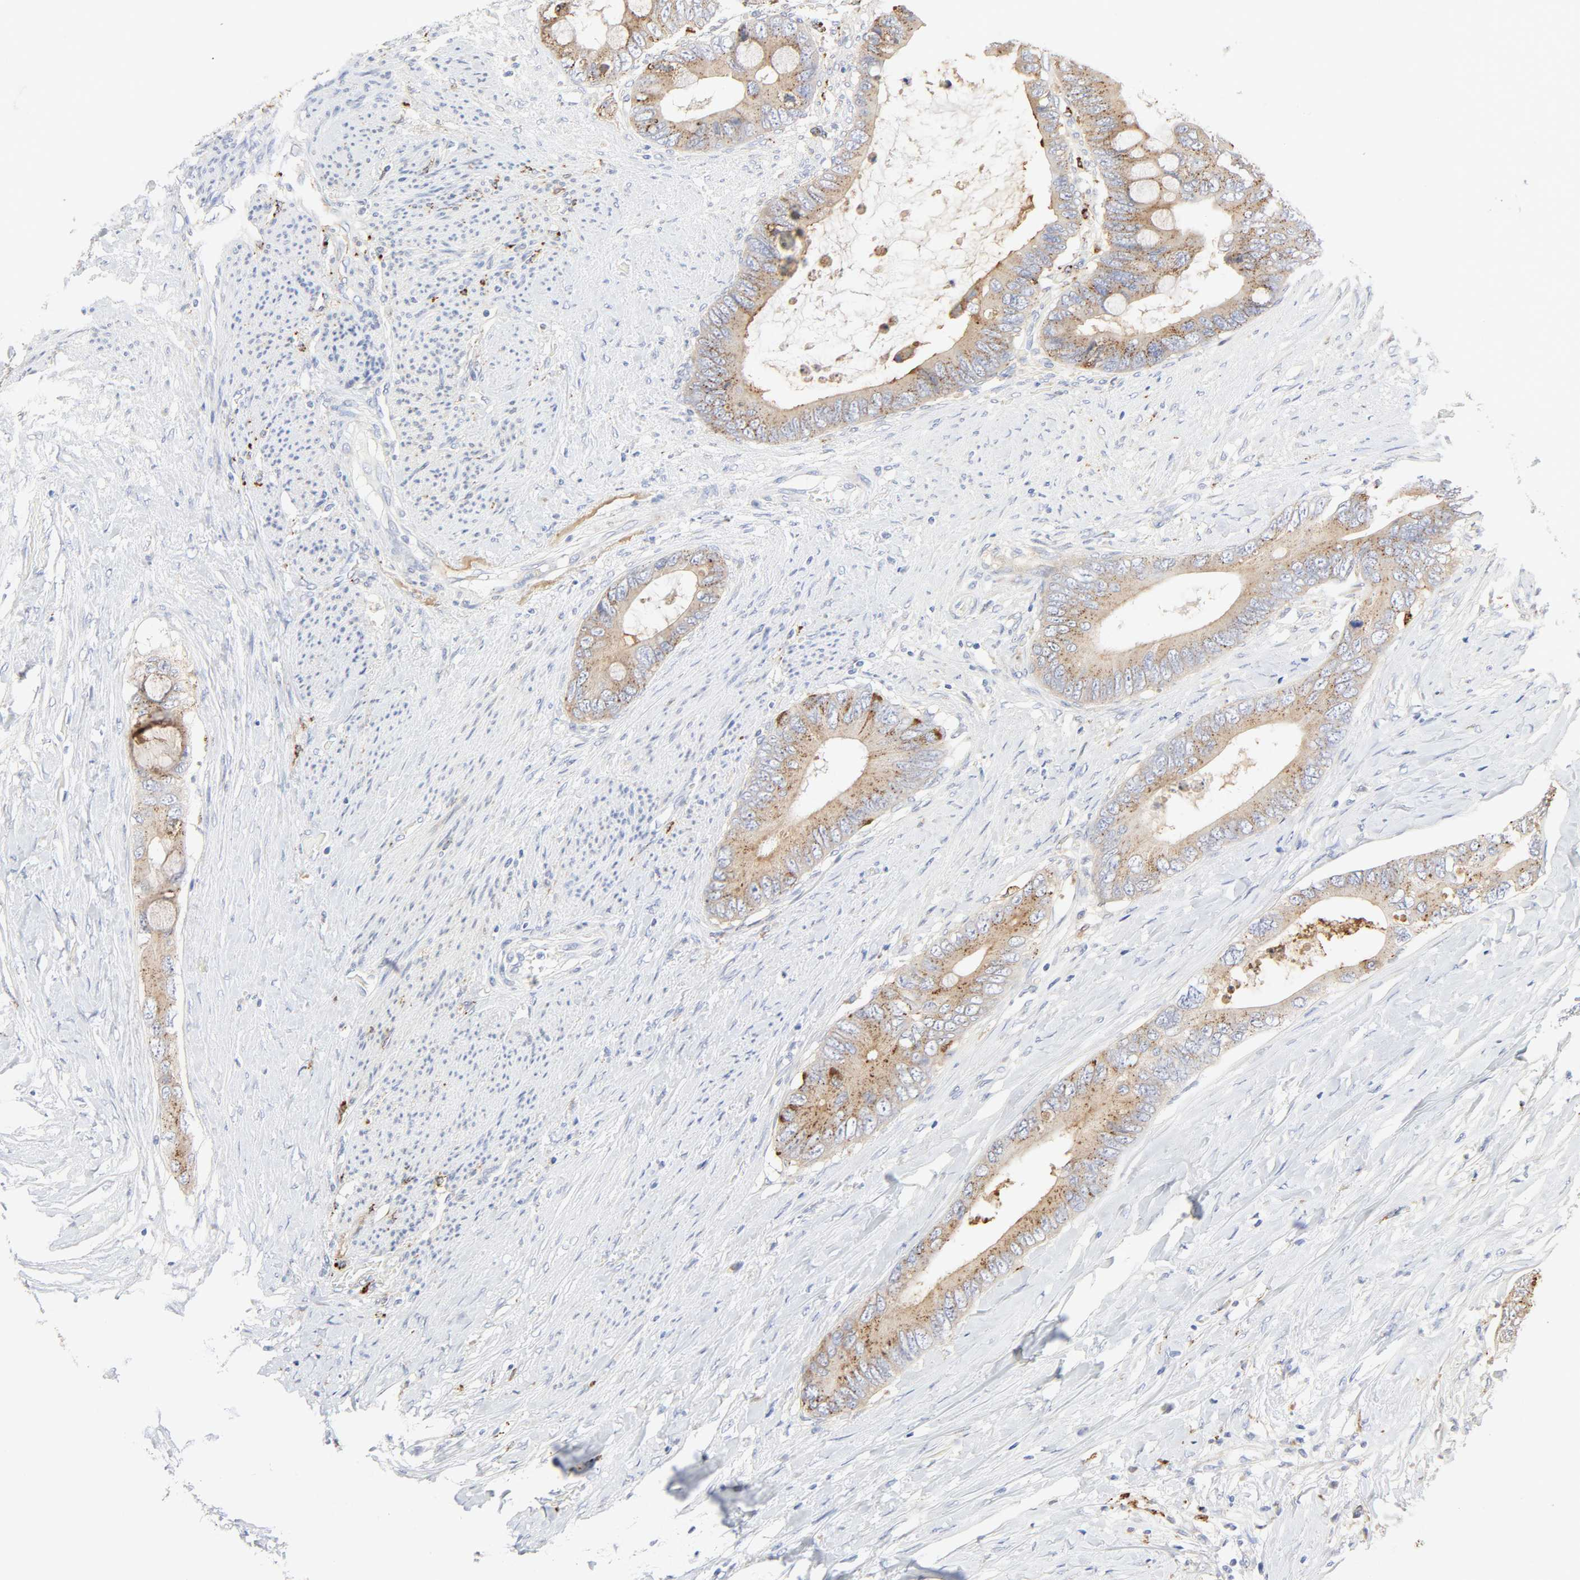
{"staining": {"intensity": "moderate", "quantity": ">75%", "location": "cytoplasmic/membranous"}, "tissue": "colorectal cancer", "cell_type": "Tumor cells", "image_type": "cancer", "snomed": [{"axis": "morphology", "description": "Normal tissue, NOS"}, {"axis": "morphology", "description": "Adenocarcinoma, NOS"}, {"axis": "topography", "description": "Rectum"}, {"axis": "topography", "description": "Peripheral nerve tissue"}], "caption": "This is a histology image of IHC staining of colorectal cancer, which shows moderate positivity in the cytoplasmic/membranous of tumor cells.", "gene": "MAGEB17", "patient": {"sex": "female", "age": 77}}